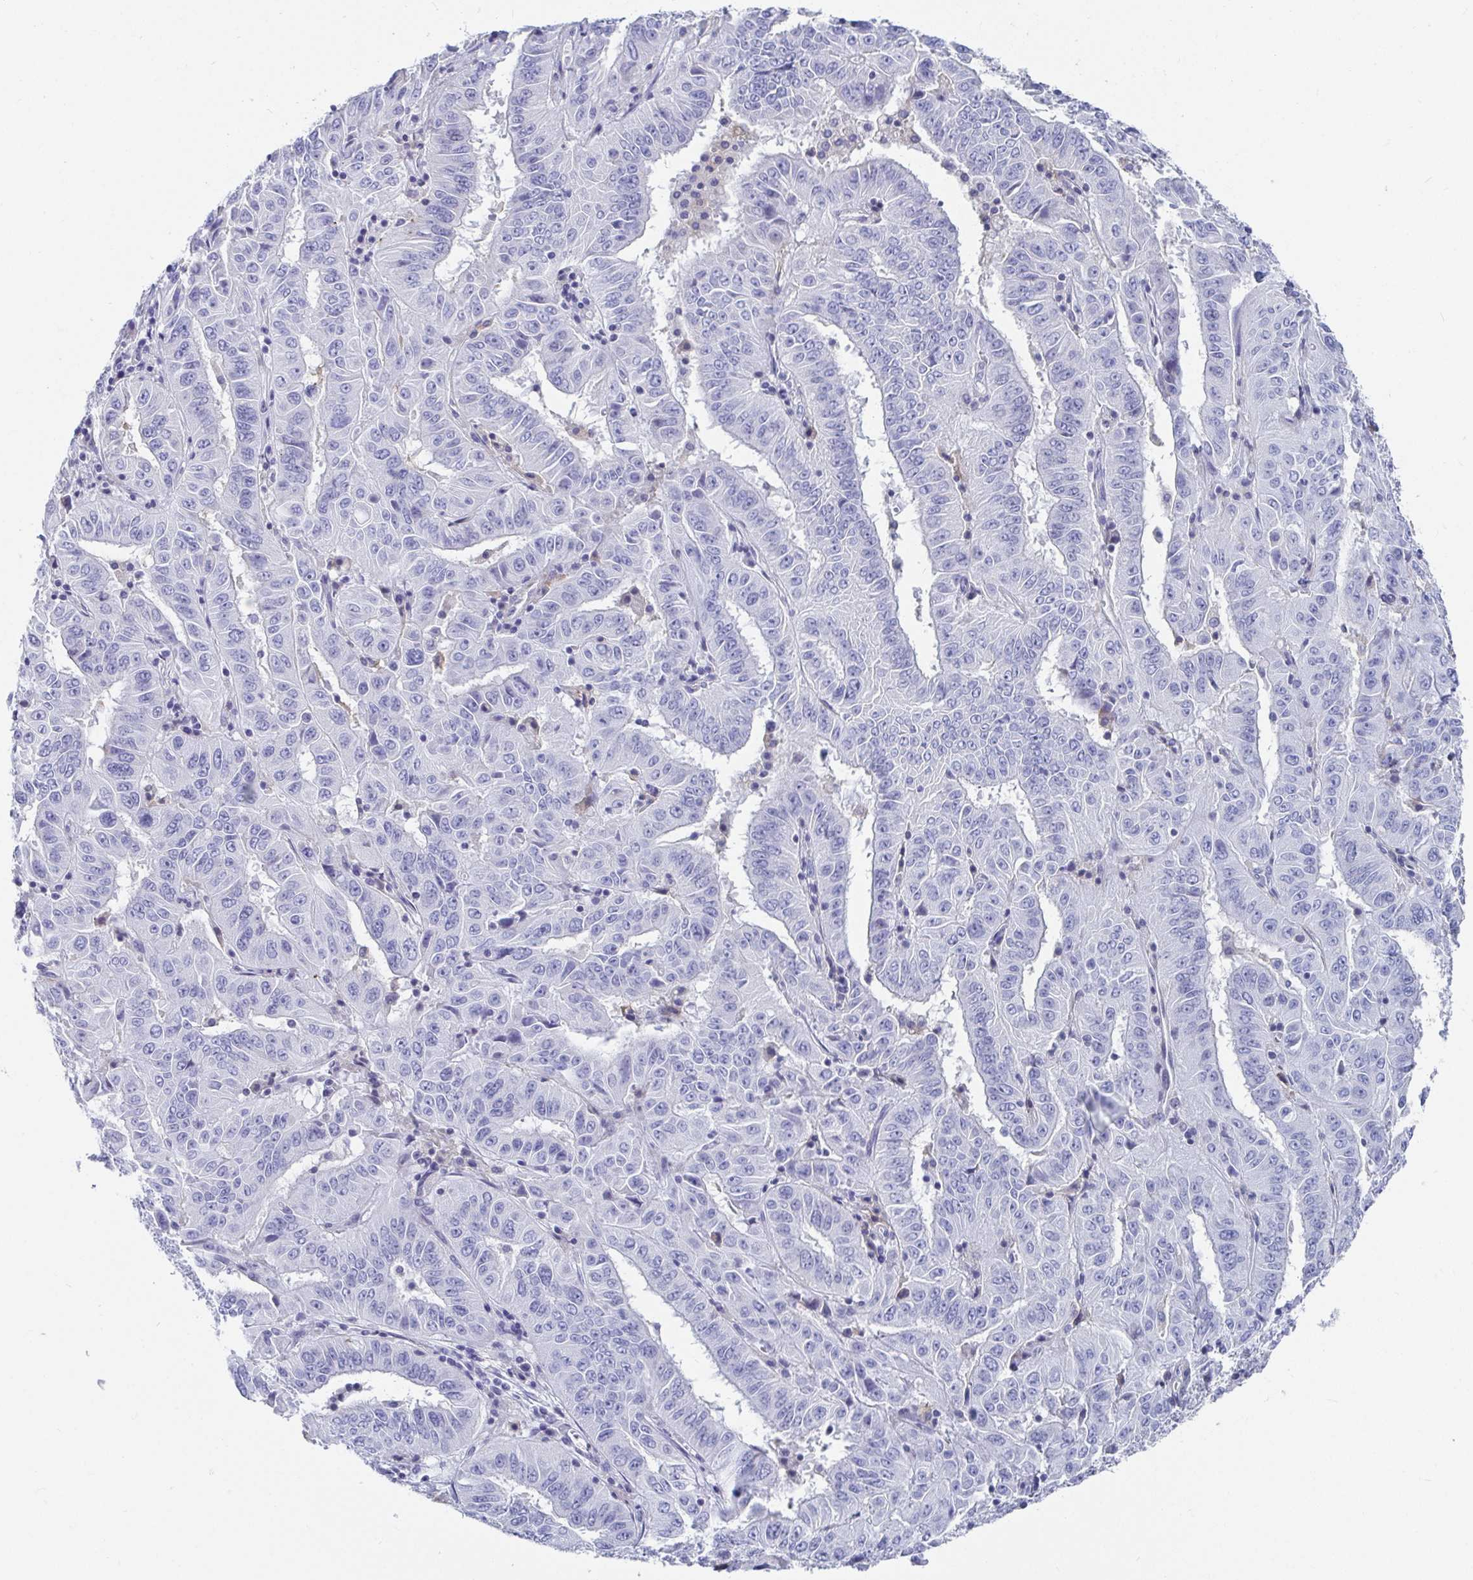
{"staining": {"intensity": "negative", "quantity": "none", "location": "none"}, "tissue": "pancreatic cancer", "cell_type": "Tumor cells", "image_type": "cancer", "snomed": [{"axis": "morphology", "description": "Adenocarcinoma, NOS"}, {"axis": "topography", "description": "Pancreas"}], "caption": "There is no significant staining in tumor cells of pancreatic cancer (adenocarcinoma). Nuclei are stained in blue.", "gene": "ZFP82", "patient": {"sex": "male", "age": 63}}